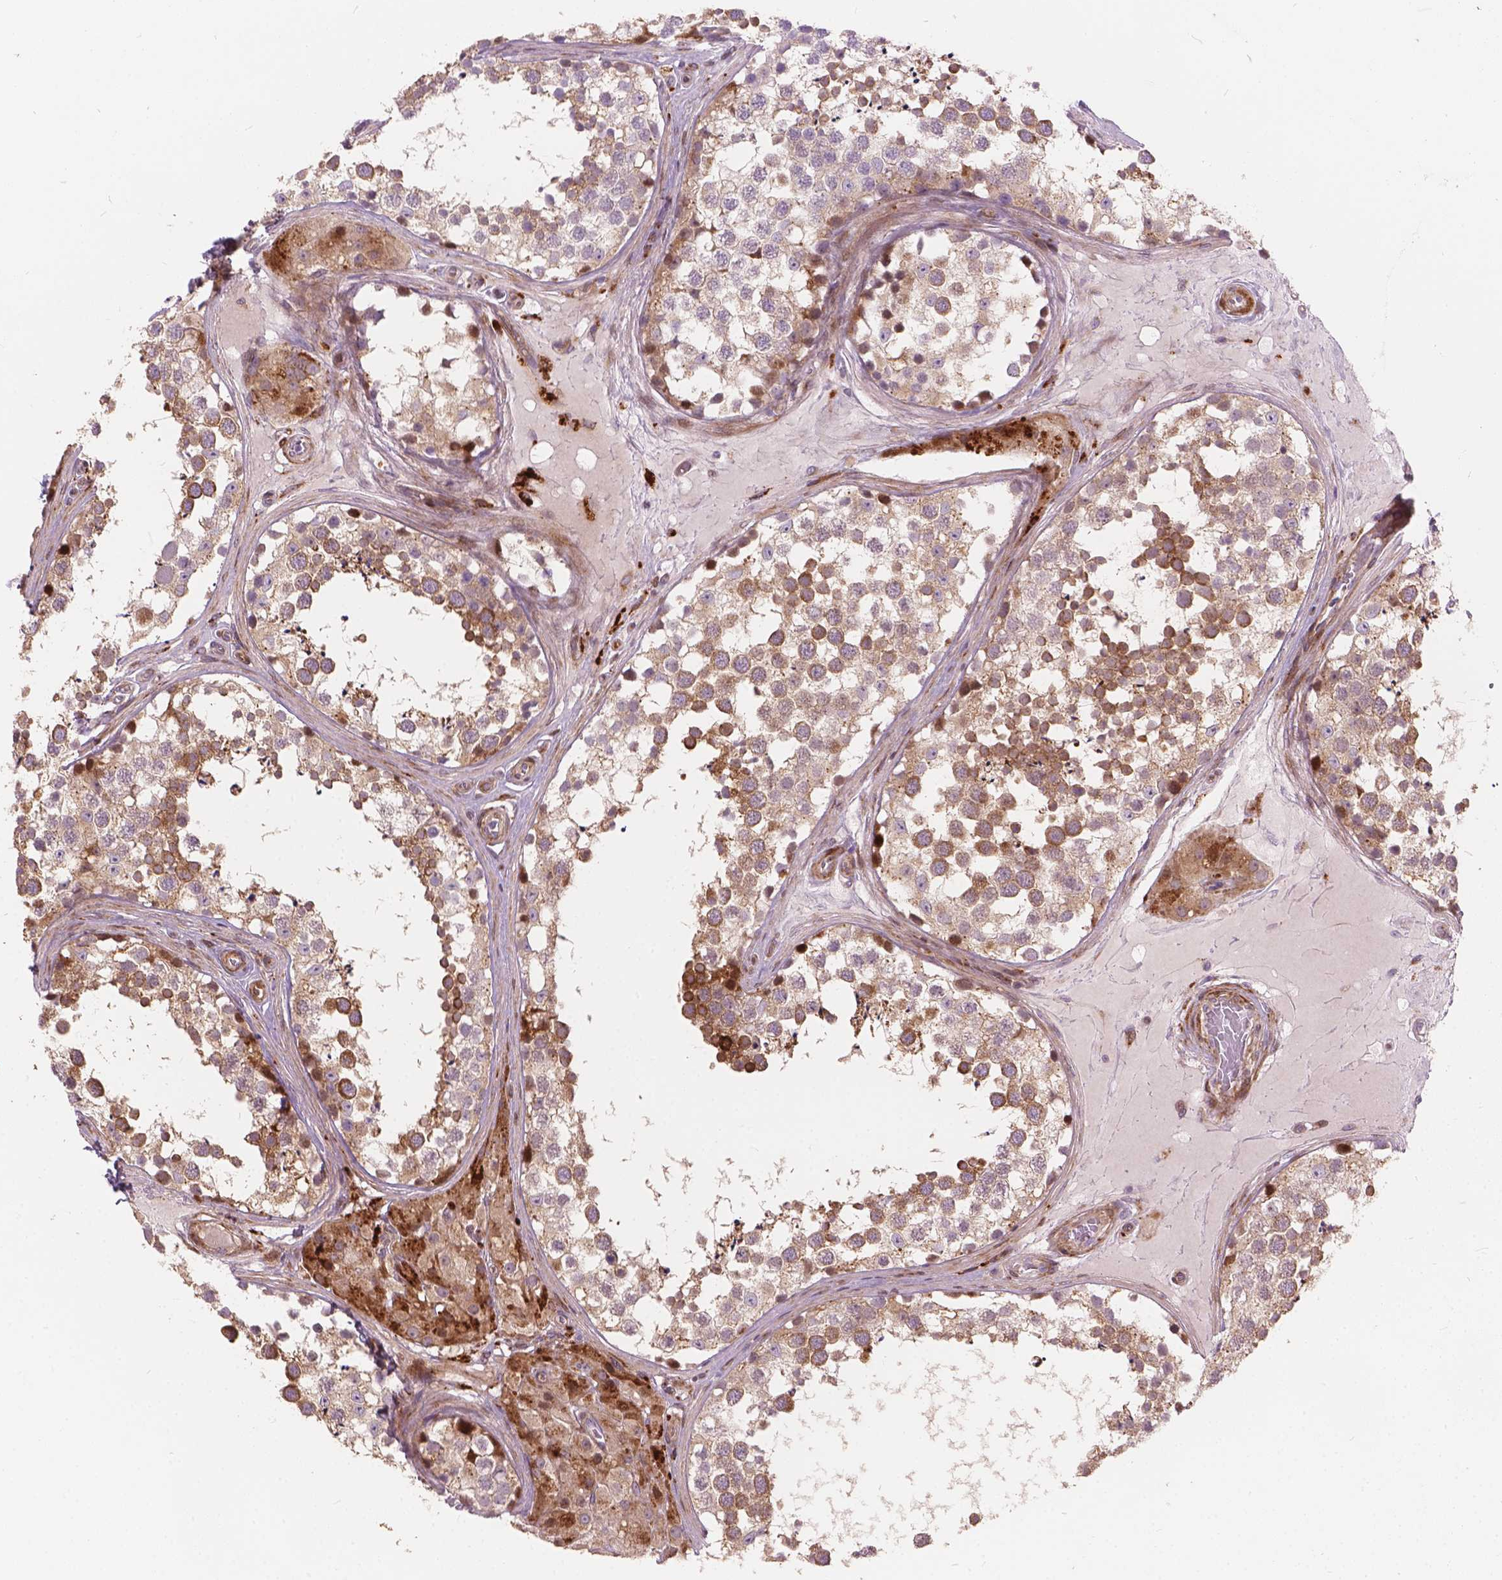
{"staining": {"intensity": "moderate", "quantity": "25%-75%", "location": "cytoplasmic/membranous"}, "tissue": "testis", "cell_type": "Cells in seminiferous ducts", "image_type": "normal", "snomed": [{"axis": "morphology", "description": "Normal tissue, NOS"}, {"axis": "morphology", "description": "Seminoma, NOS"}, {"axis": "topography", "description": "Testis"}], "caption": "A medium amount of moderate cytoplasmic/membranous staining is seen in about 25%-75% of cells in seminiferous ducts in benign testis. The staining was performed using DAB (3,3'-diaminobenzidine), with brown indicating positive protein expression. Nuclei are stained blue with hematoxylin.", "gene": "MORN1", "patient": {"sex": "male", "age": 65}}